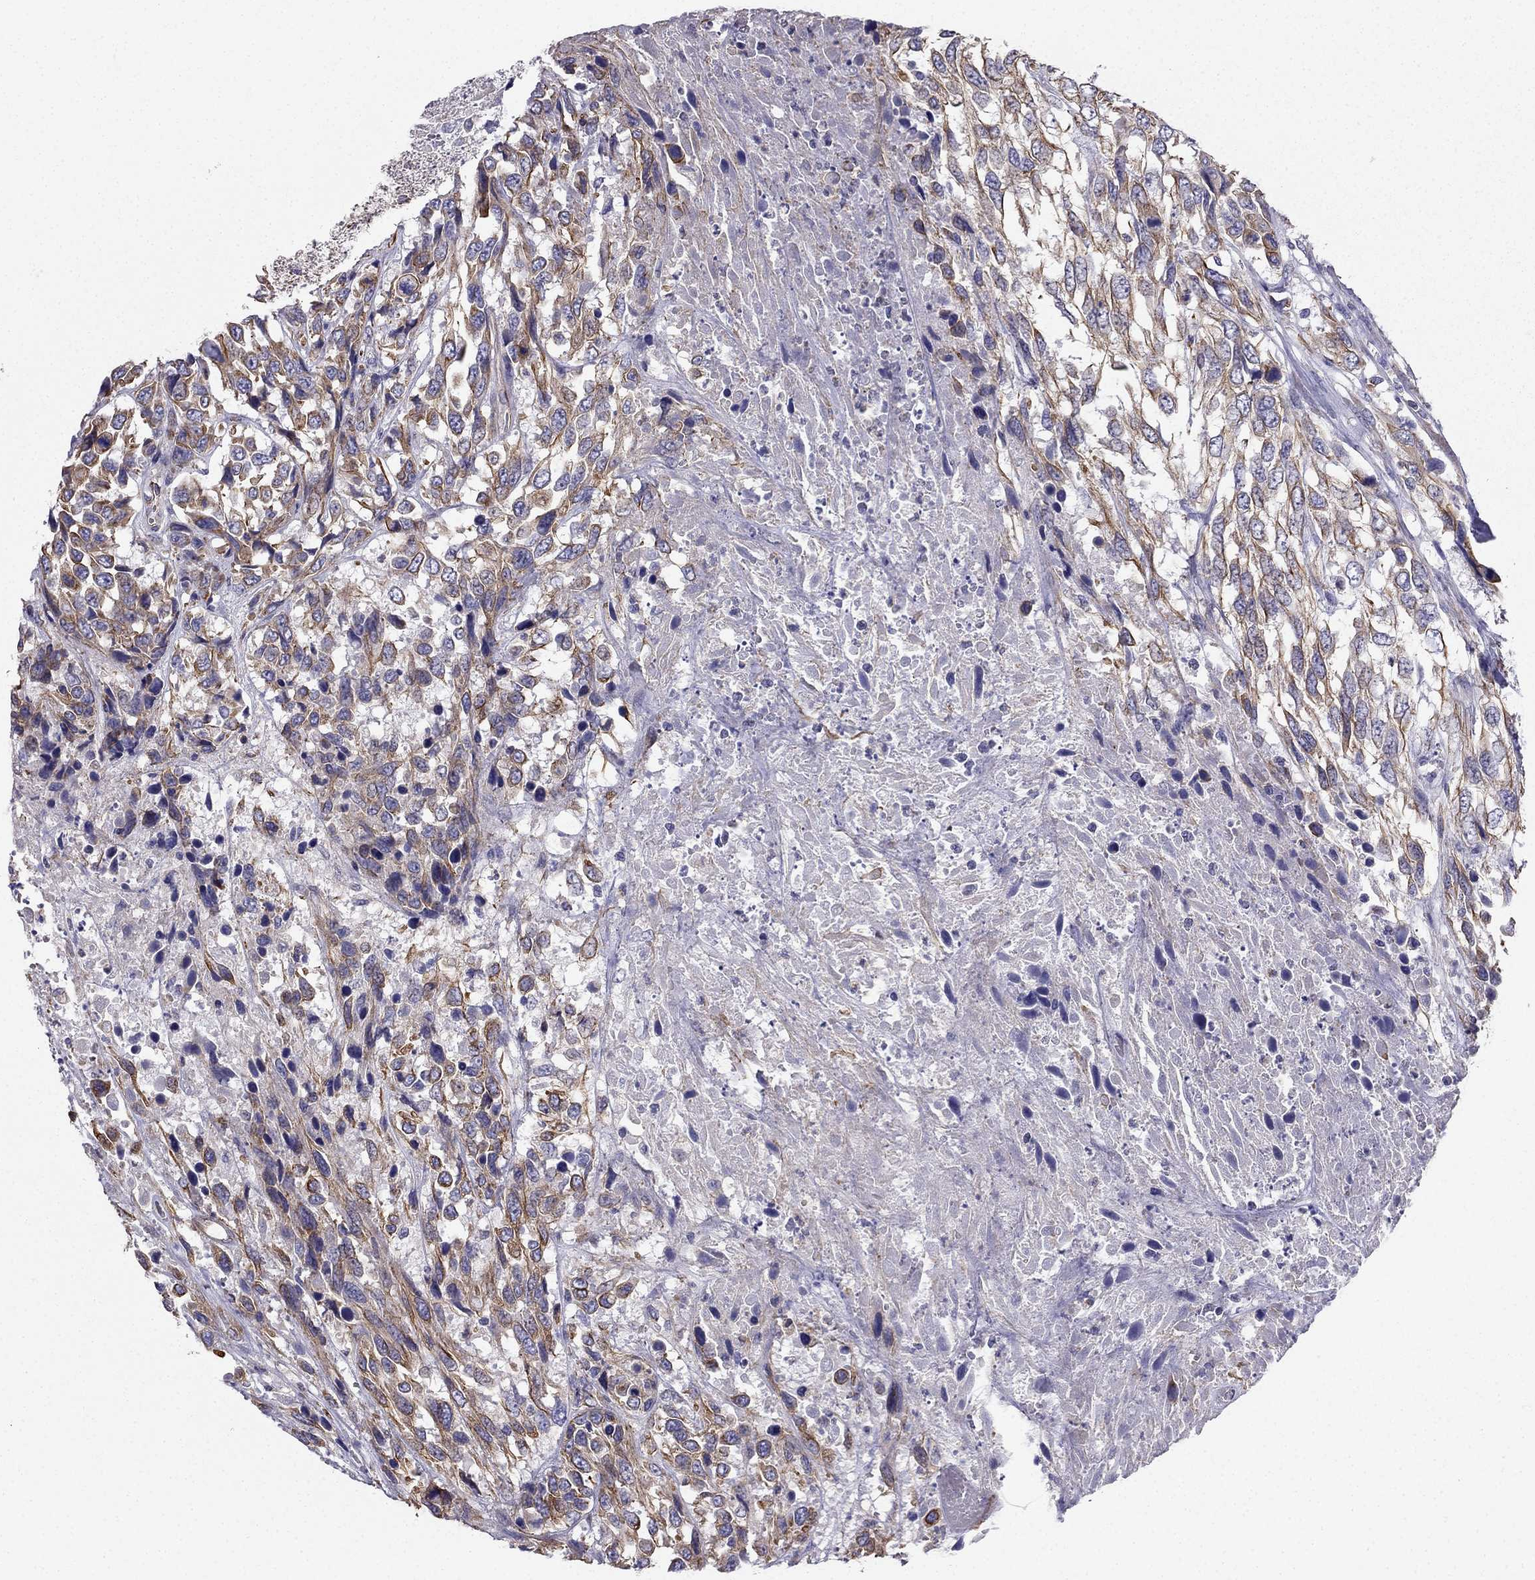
{"staining": {"intensity": "moderate", "quantity": "25%-75%", "location": "cytoplasmic/membranous"}, "tissue": "urothelial cancer", "cell_type": "Tumor cells", "image_type": "cancer", "snomed": [{"axis": "morphology", "description": "Urothelial carcinoma, High grade"}, {"axis": "topography", "description": "Urinary bladder"}], "caption": "Urothelial cancer was stained to show a protein in brown. There is medium levels of moderate cytoplasmic/membranous staining in about 25%-75% of tumor cells.", "gene": "ENOX1", "patient": {"sex": "female", "age": 70}}